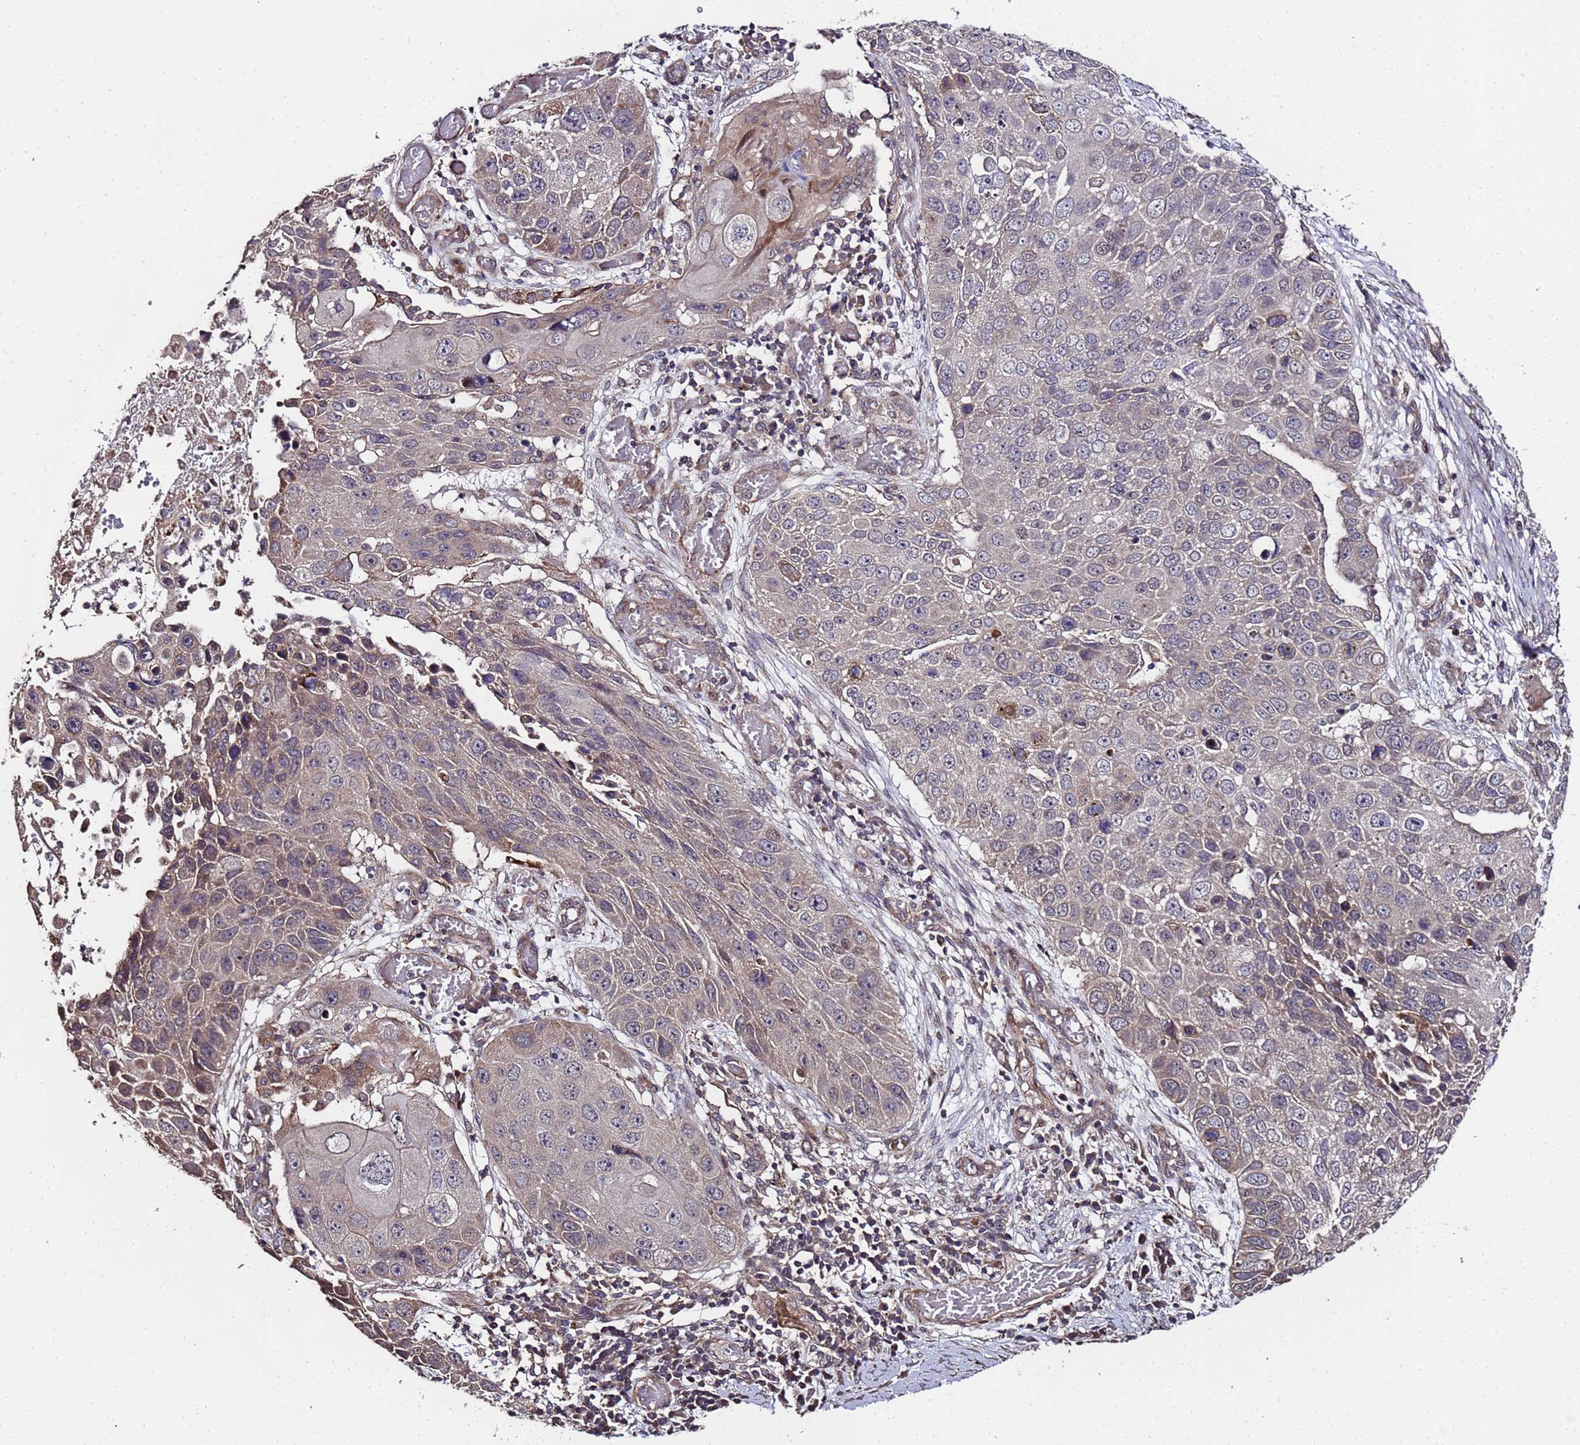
{"staining": {"intensity": "negative", "quantity": "none", "location": "none"}, "tissue": "lung cancer", "cell_type": "Tumor cells", "image_type": "cancer", "snomed": [{"axis": "morphology", "description": "Squamous cell carcinoma, NOS"}, {"axis": "topography", "description": "Lung"}], "caption": "A photomicrograph of human lung squamous cell carcinoma is negative for staining in tumor cells.", "gene": "PRODH", "patient": {"sex": "male", "age": 61}}